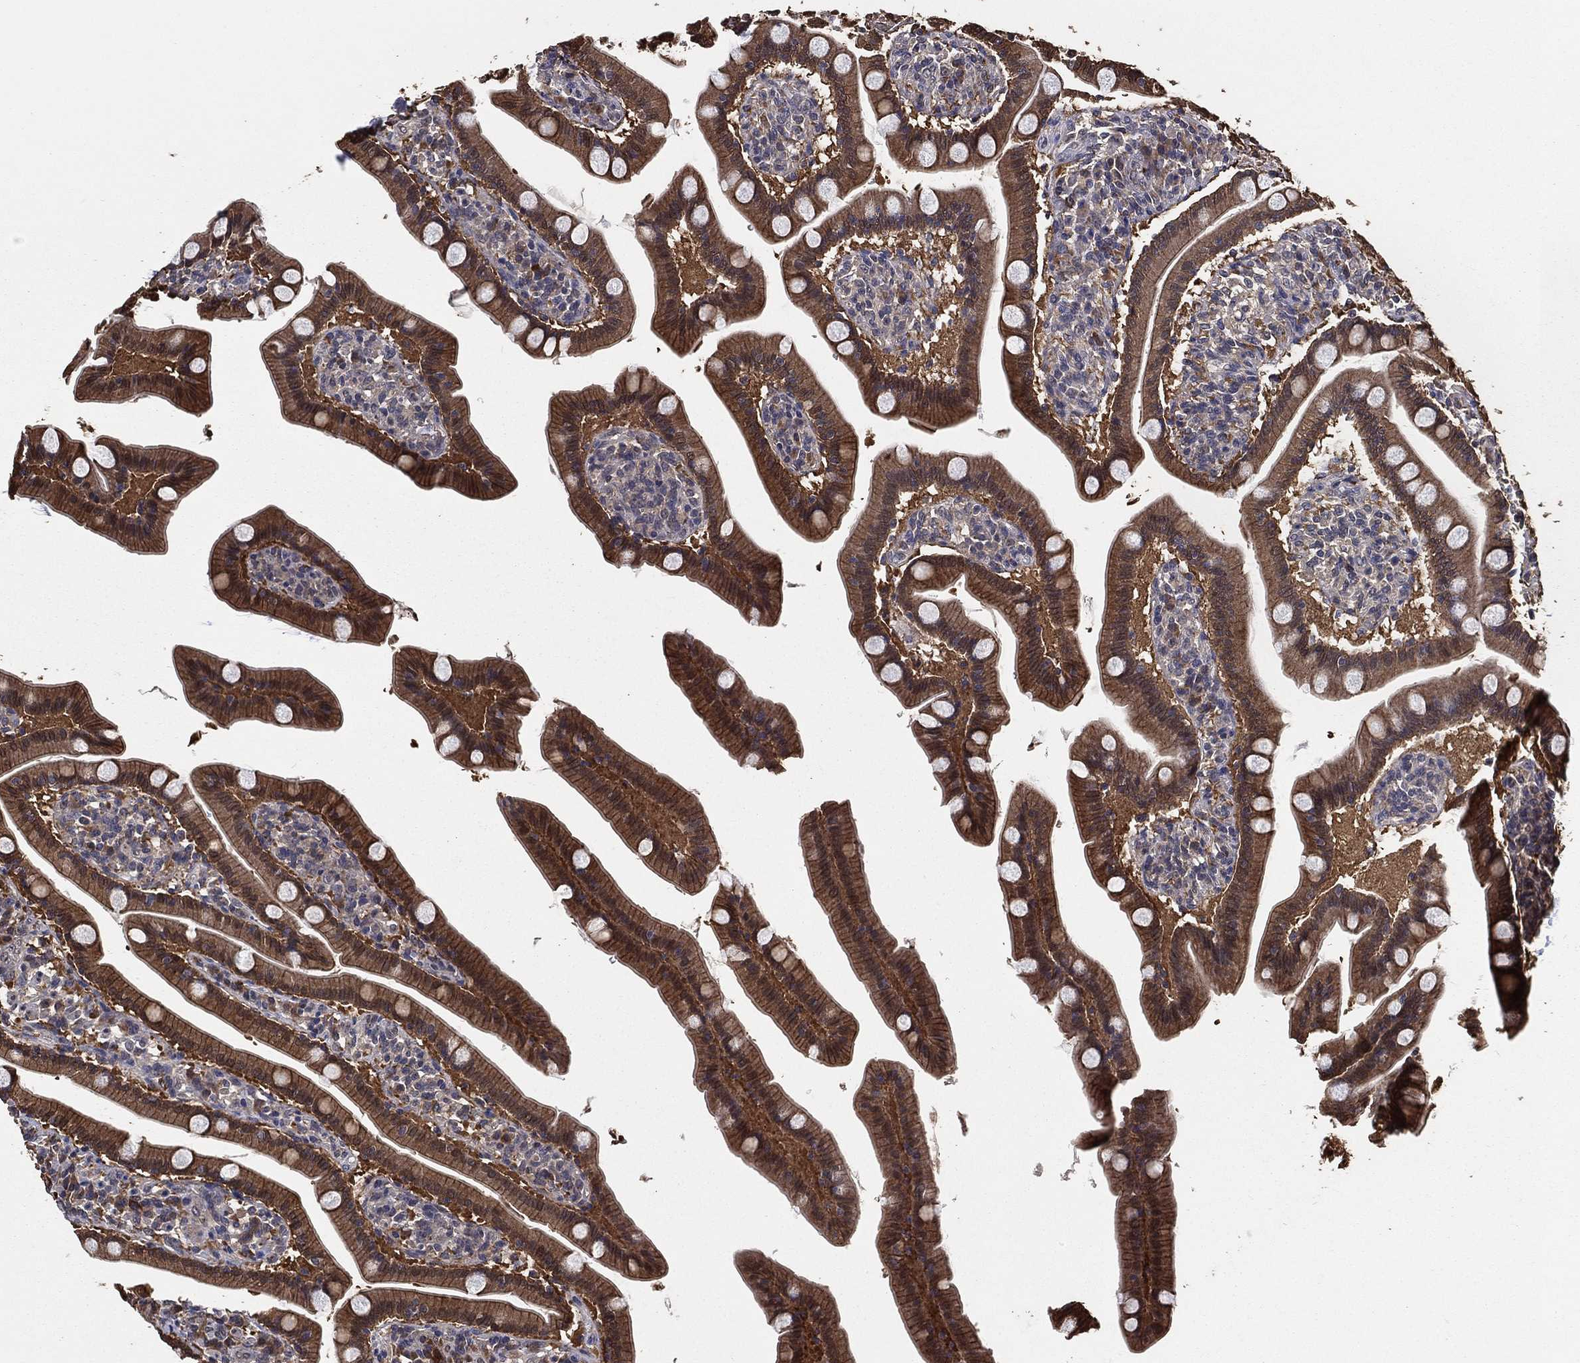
{"staining": {"intensity": "strong", "quantity": "25%-75%", "location": "cytoplasmic/membranous"}, "tissue": "small intestine", "cell_type": "Glandular cells", "image_type": "normal", "snomed": [{"axis": "morphology", "description": "Normal tissue, NOS"}, {"axis": "topography", "description": "Small intestine"}], "caption": "Immunohistochemistry (IHC) (DAB) staining of unremarkable small intestine shows strong cytoplasmic/membranous protein expression in about 25%-75% of glandular cells. The staining was performed using DAB (3,3'-diaminobenzidine) to visualize the protein expression in brown, while the nuclei were stained in blue with hematoxylin (Magnification: 20x).", "gene": "PCNT", "patient": {"sex": "male", "age": 66}}